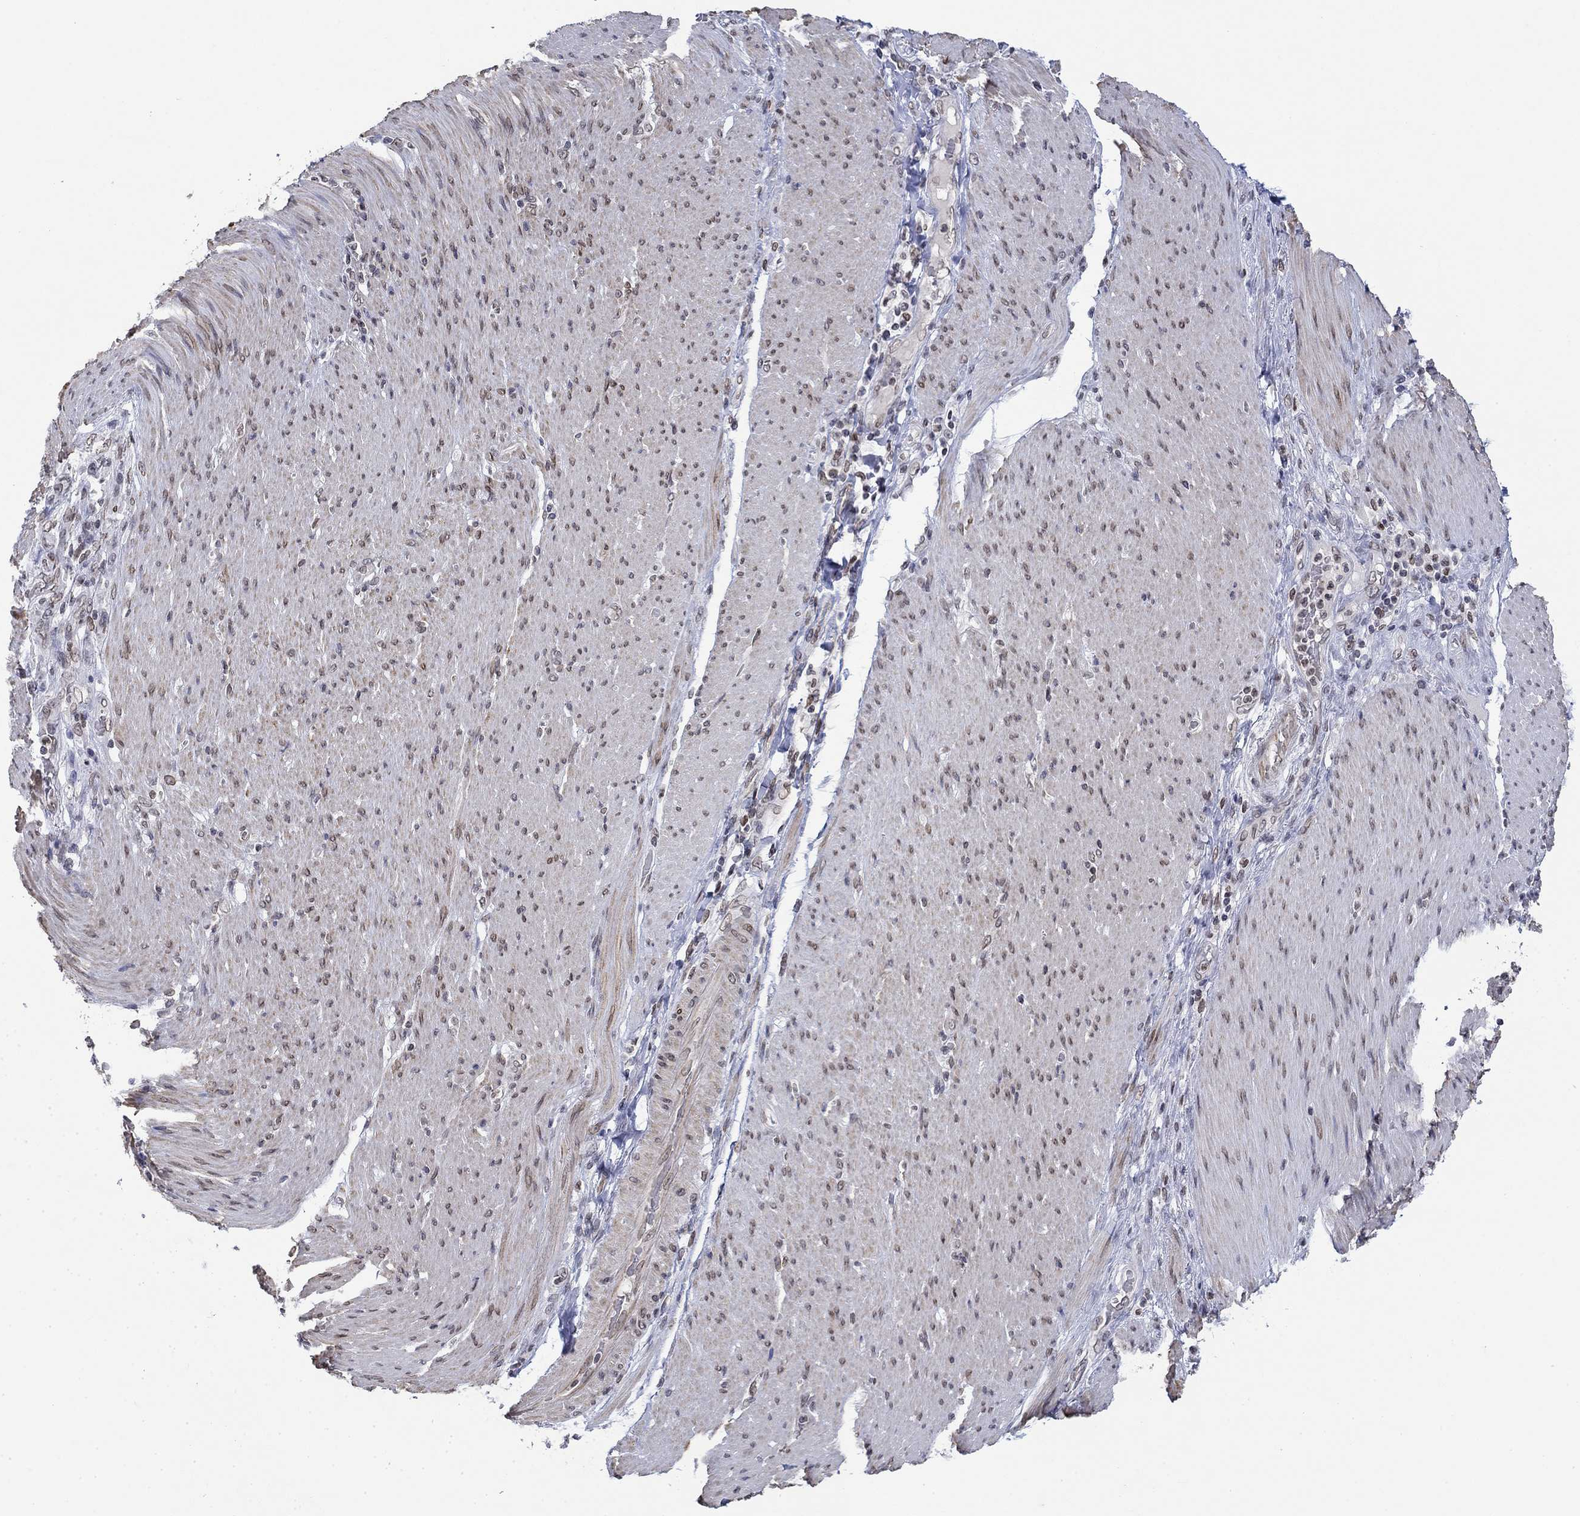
{"staining": {"intensity": "moderate", "quantity": "<25%", "location": "cytoplasmic/membranous,nuclear"}, "tissue": "stomach cancer", "cell_type": "Tumor cells", "image_type": "cancer", "snomed": [{"axis": "morphology", "description": "Adenocarcinoma, NOS"}, {"axis": "topography", "description": "Stomach"}], "caption": "DAB (3,3'-diaminobenzidine) immunohistochemical staining of human adenocarcinoma (stomach) reveals moderate cytoplasmic/membranous and nuclear protein expression in about <25% of tumor cells. Nuclei are stained in blue.", "gene": "TOR1AIP1", "patient": {"sex": "female", "age": 79}}